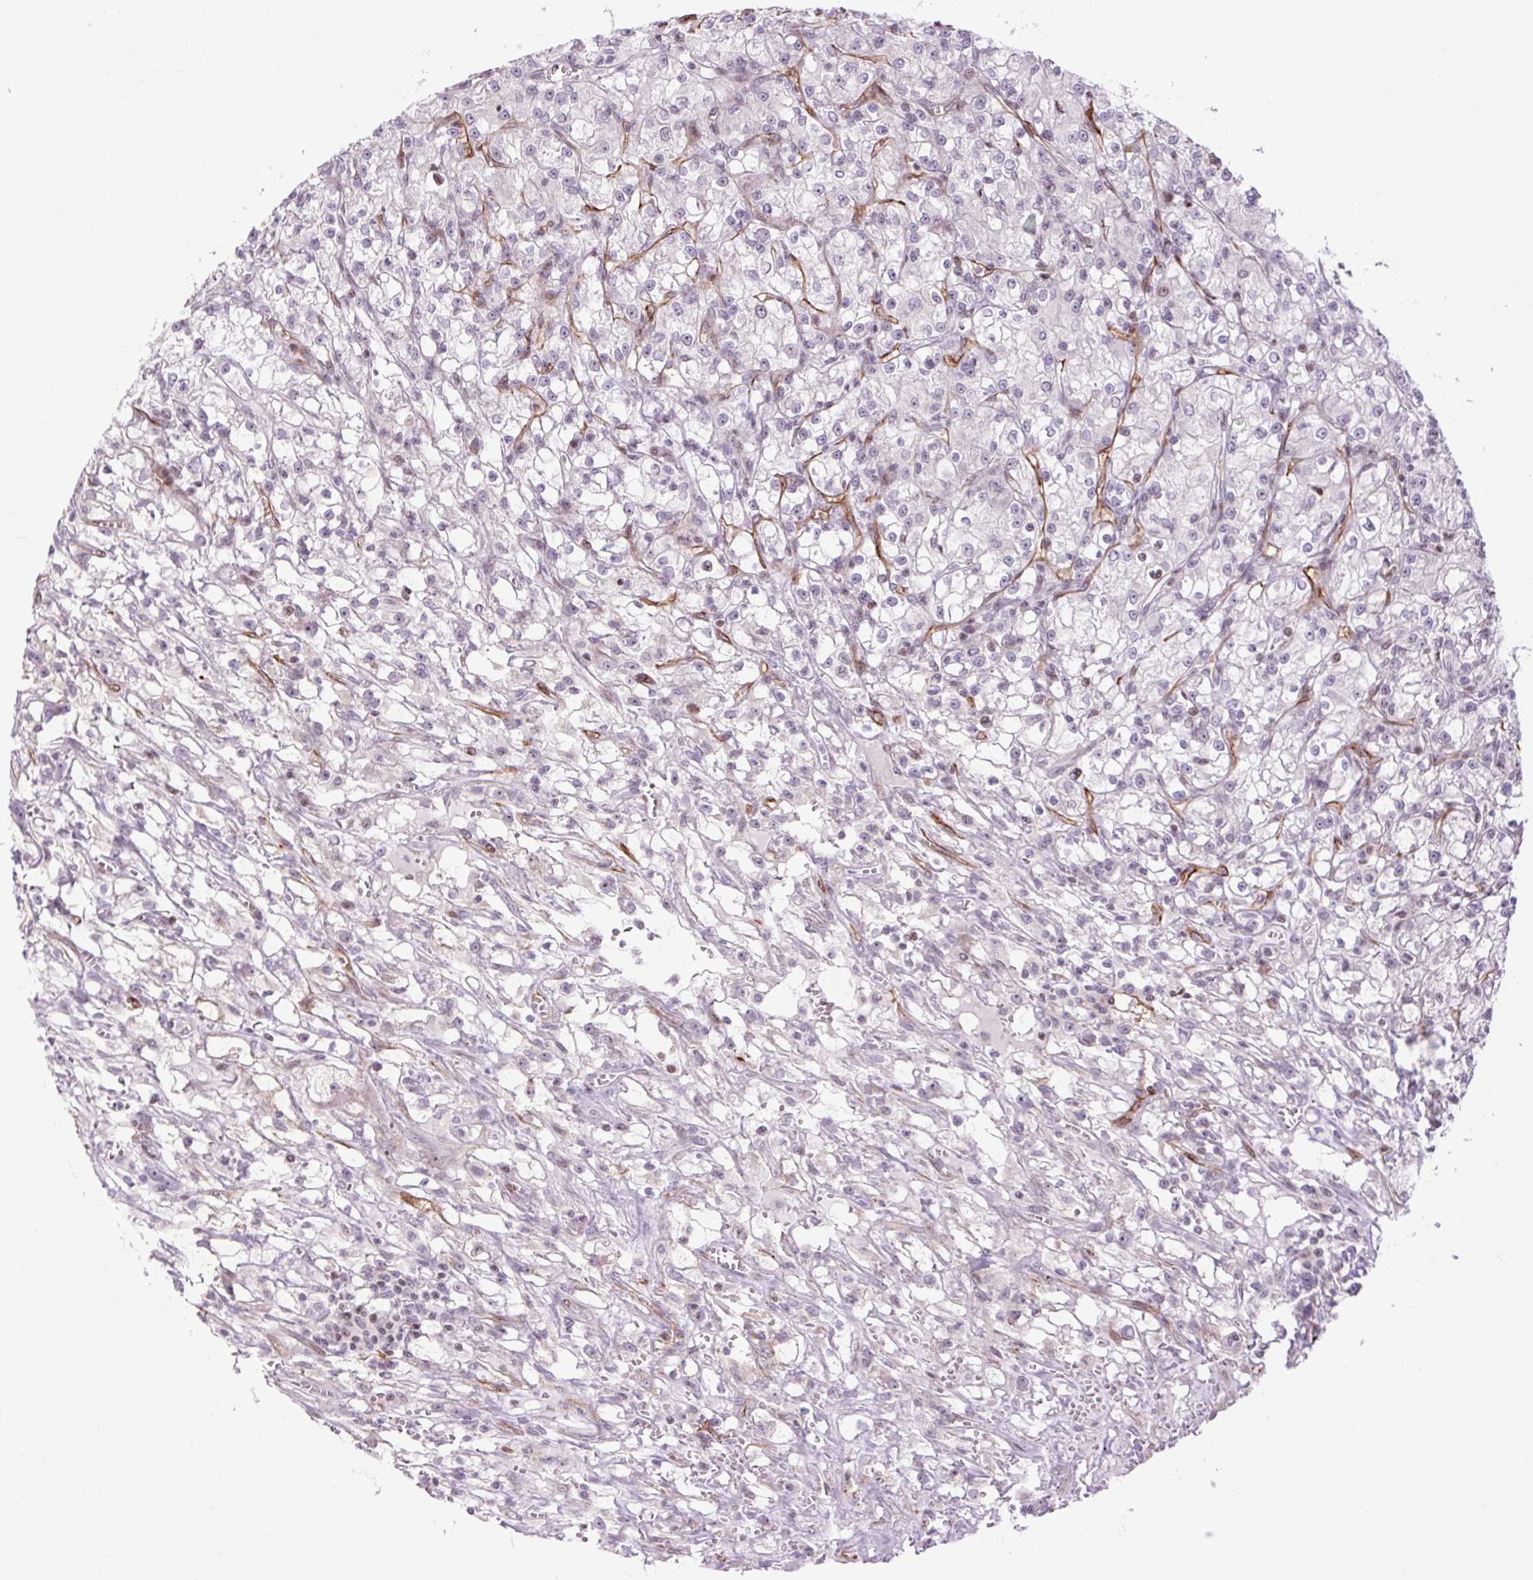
{"staining": {"intensity": "negative", "quantity": "none", "location": "none"}, "tissue": "renal cancer", "cell_type": "Tumor cells", "image_type": "cancer", "snomed": [{"axis": "morphology", "description": "Adenocarcinoma, NOS"}, {"axis": "topography", "description": "Kidney"}], "caption": "This micrograph is of renal adenocarcinoma stained with IHC to label a protein in brown with the nuclei are counter-stained blue. There is no expression in tumor cells.", "gene": "ZNF417", "patient": {"sex": "female", "age": 59}}